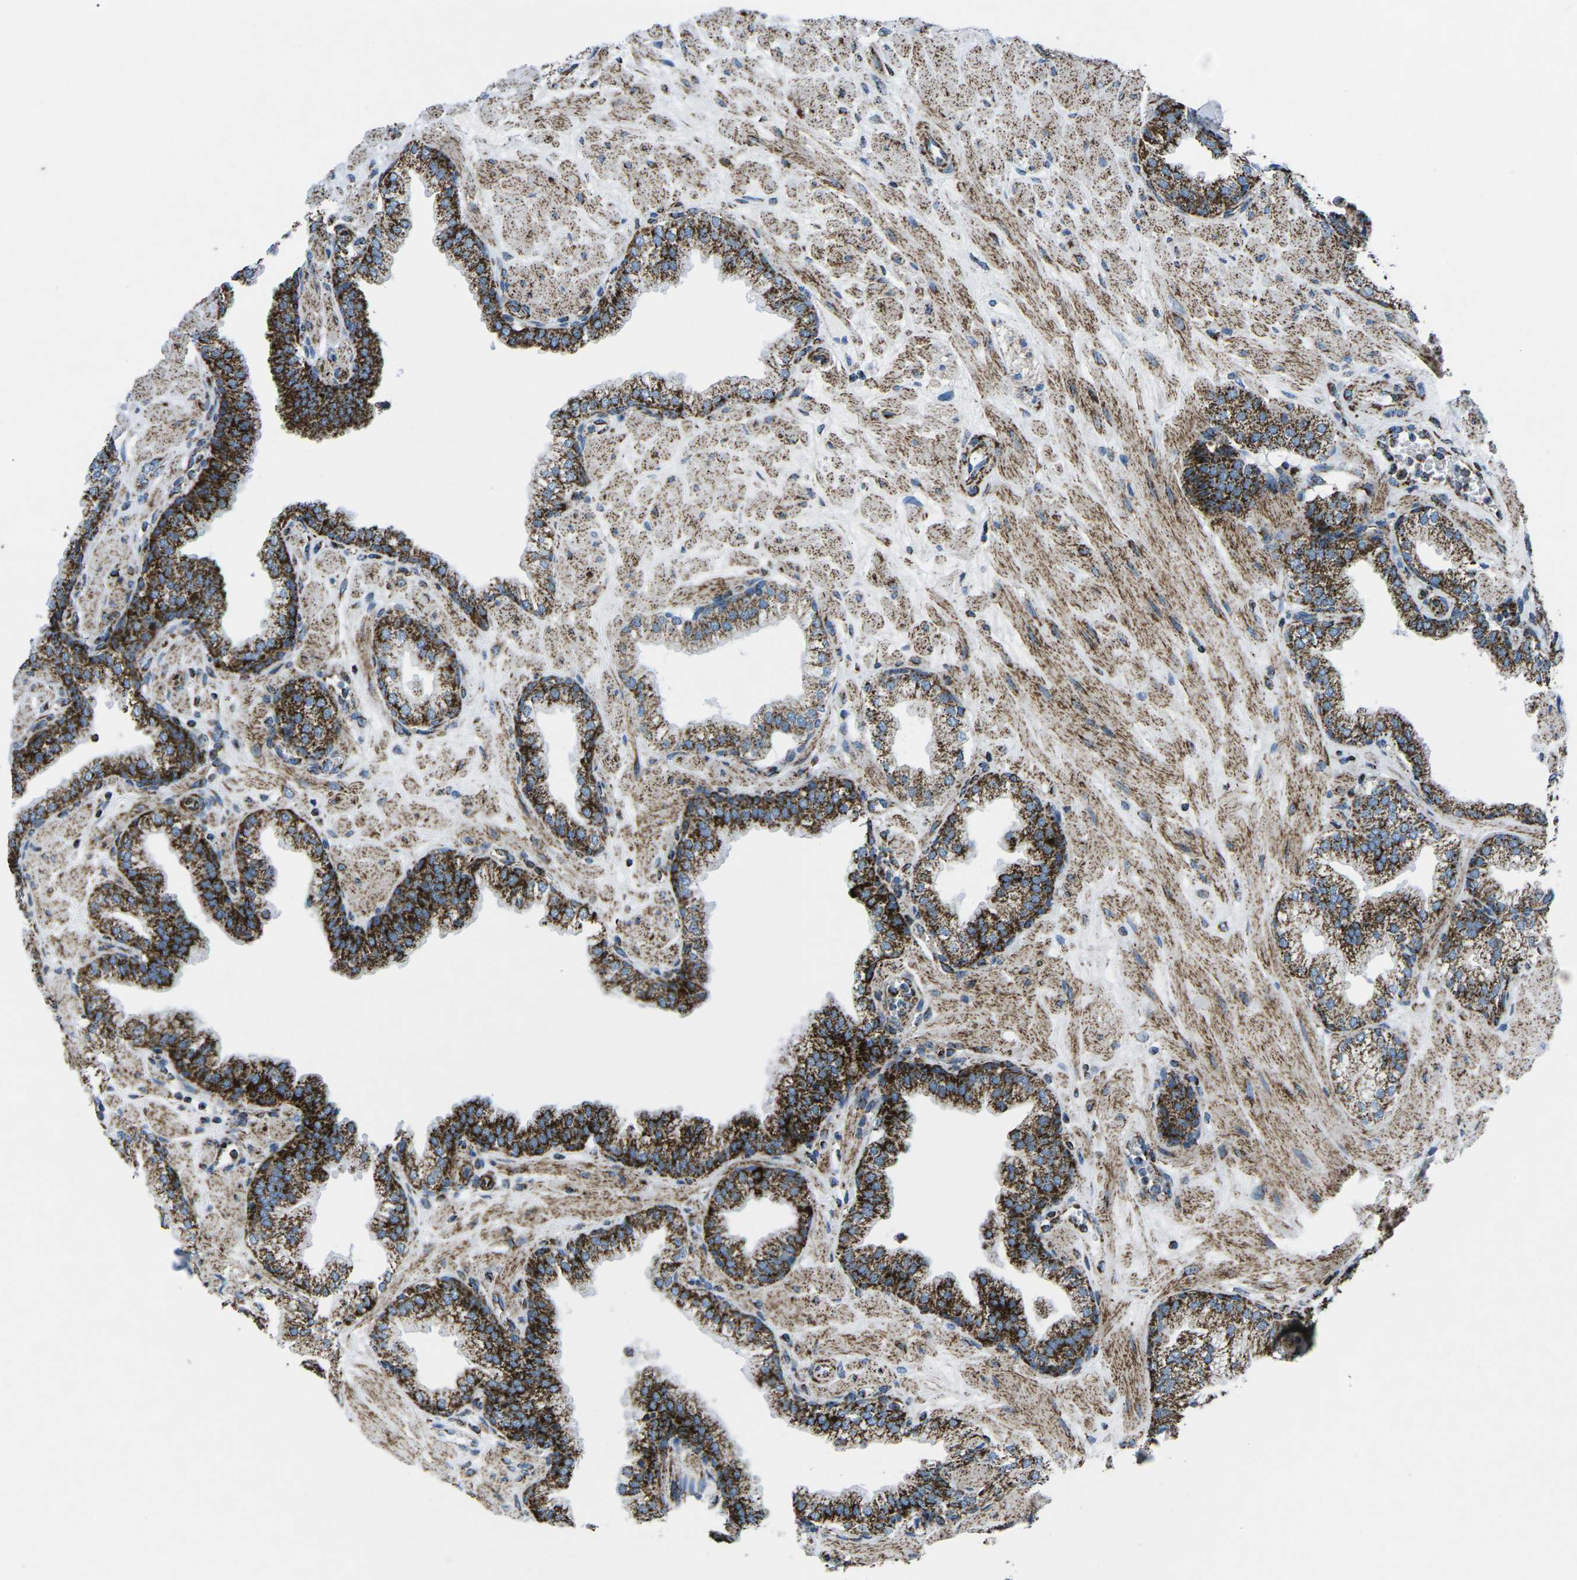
{"staining": {"intensity": "strong", "quantity": ">75%", "location": "cytoplasmic/membranous"}, "tissue": "prostate", "cell_type": "Glandular cells", "image_type": "normal", "snomed": [{"axis": "morphology", "description": "Normal tissue, NOS"}, {"axis": "morphology", "description": "Urothelial carcinoma, Low grade"}, {"axis": "topography", "description": "Urinary bladder"}, {"axis": "topography", "description": "Prostate"}], "caption": "The histopathology image displays immunohistochemical staining of normal prostate. There is strong cytoplasmic/membranous positivity is seen in approximately >75% of glandular cells. The protein is shown in brown color, while the nuclei are stained blue.", "gene": "MT", "patient": {"sex": "male", "age": 60}}